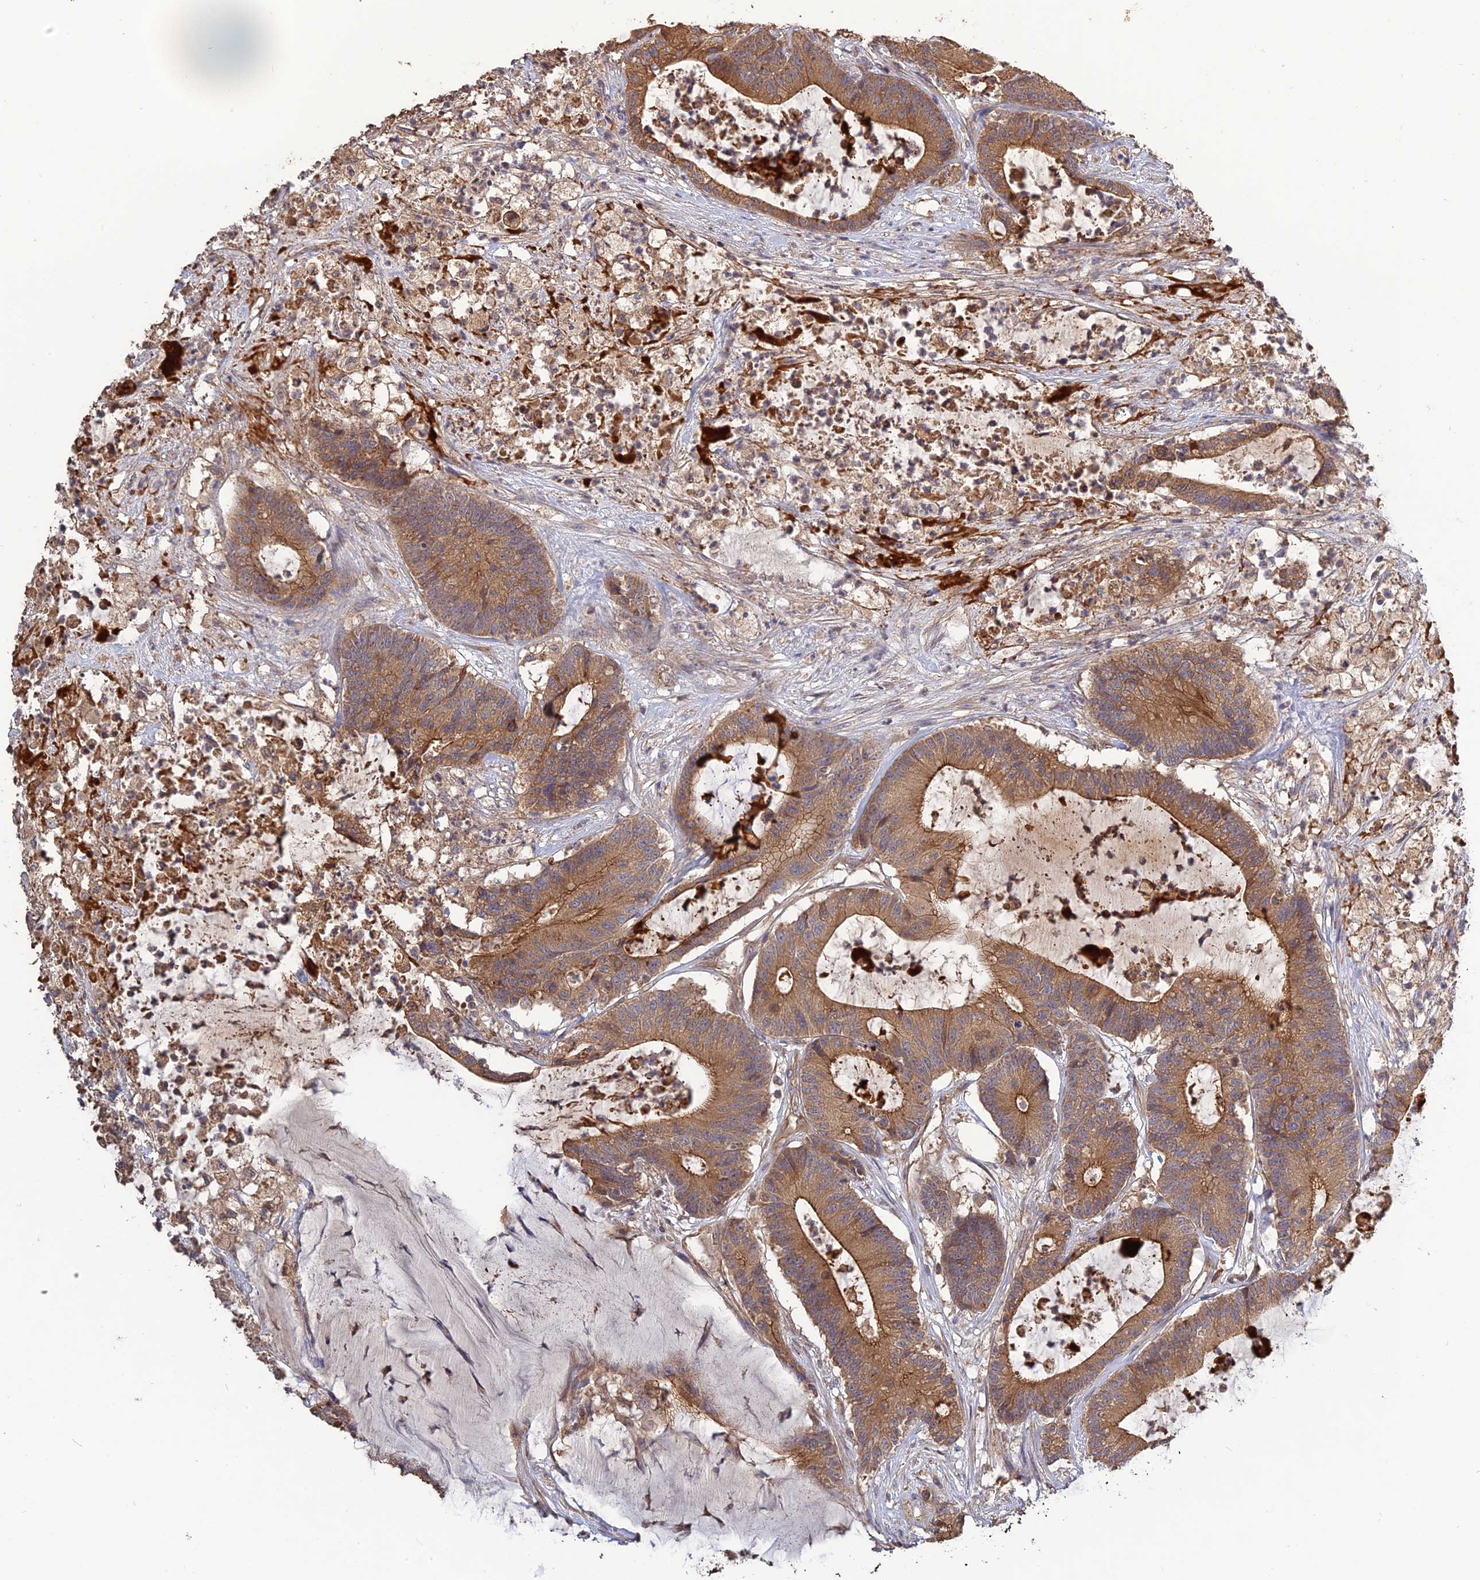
{"staining": {"intensity": "moderate", "quantity": ">75%", "location": "cytoplasmic/membranous"}, "tissue": "colorectal cancer", "cell_type": "Tumor cells", "image_type": "cancer", "snomed": [{"axis": "morphology", "description": "Adenocarcinoma, NOS"}, {"axis": "topography", "description": "Colon"}], "caption": "This is an image of IHC staining of adenocarcinoma (colorectal), which shows moderate staining in the cytoplasmic/membranous of tumor cells.", "gene": "ARHGAP40", "patient": {"sex": "female", "age": 84}}